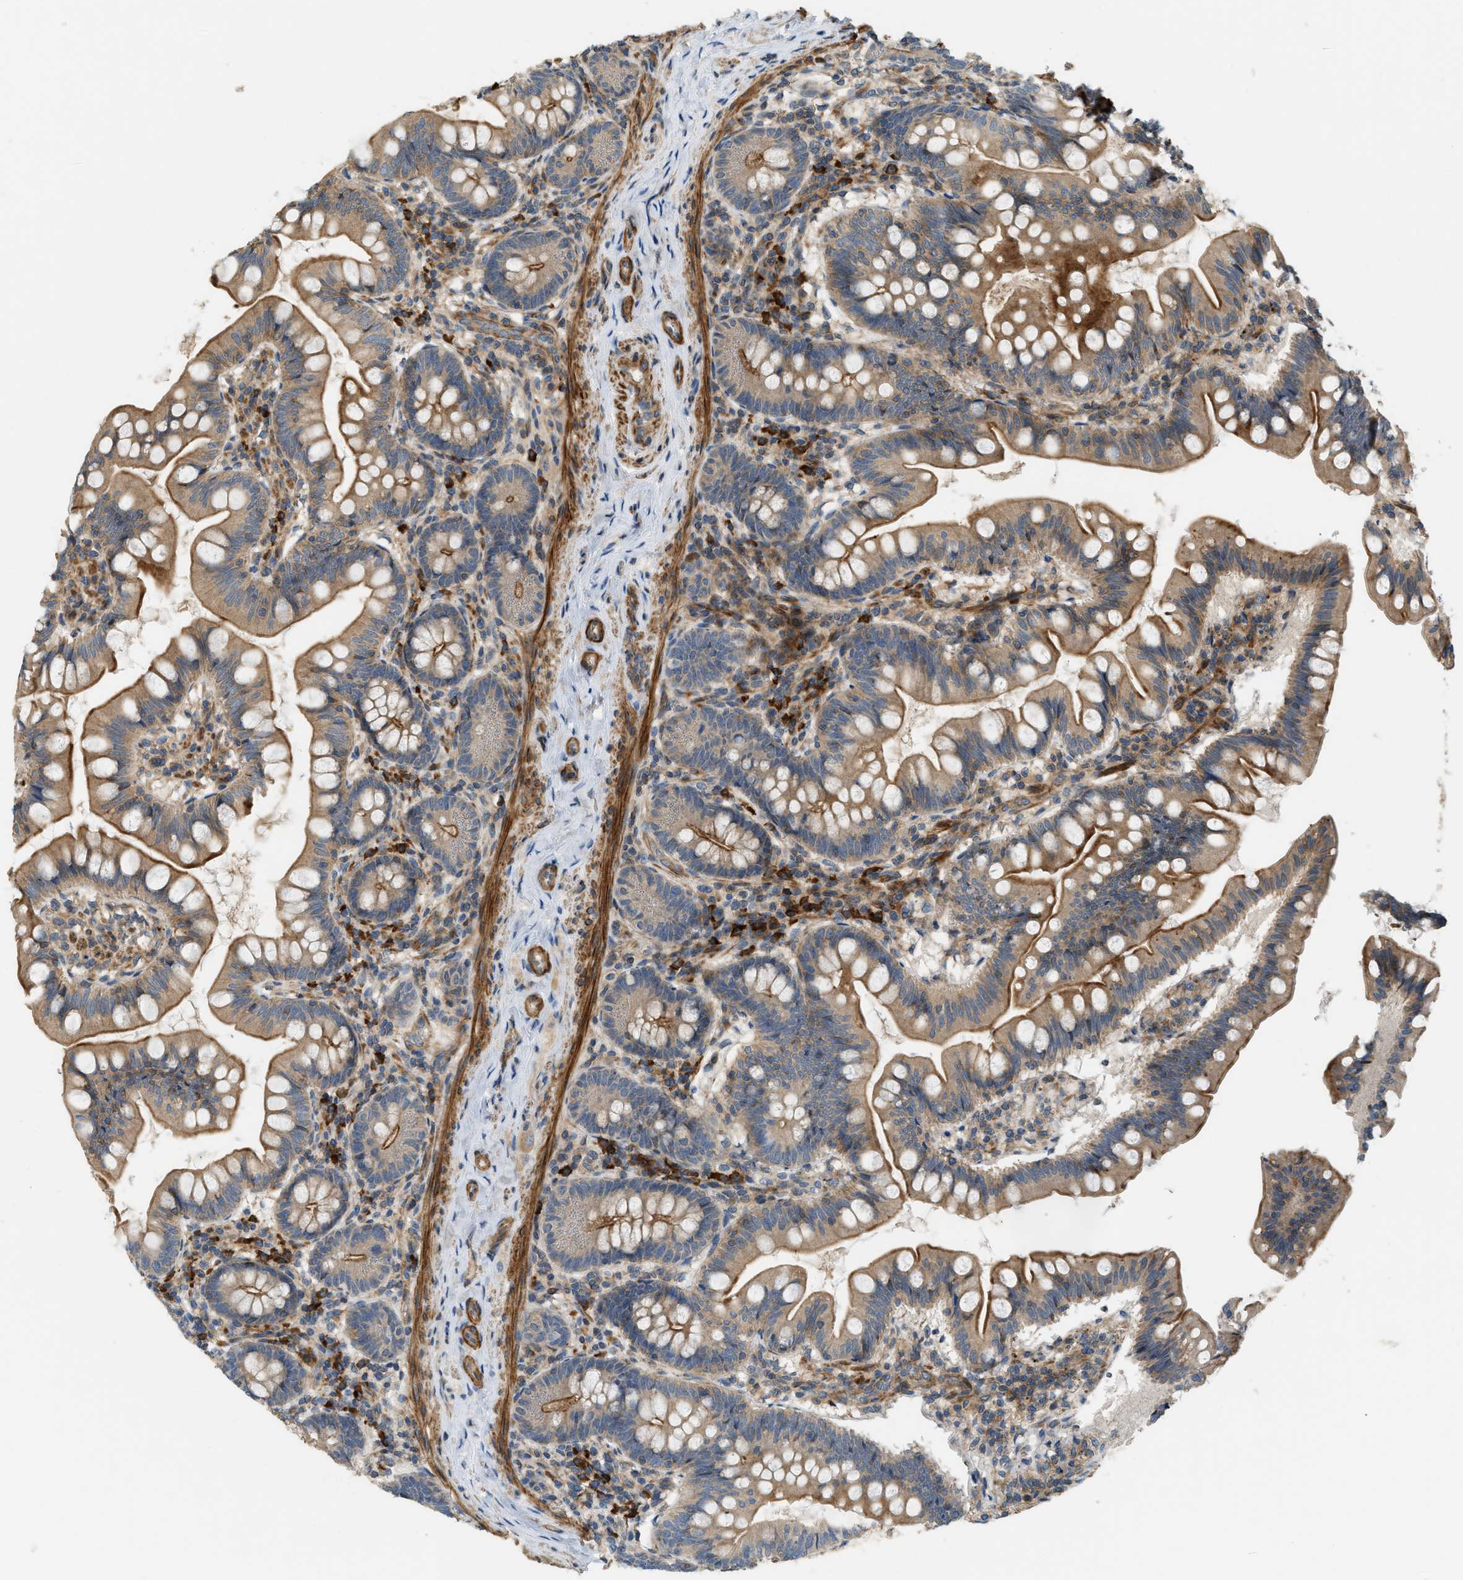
{"staining": {"intensity": "strong", "quantity": ">75%", "location": "cytoplasmic/membranous"}, "tissue": "small intestine", "cell_type": "Glandular cells", "image_type": "normal", "snomed": [{"axis": "morphology", "description": "Normal tissue, NOS"}, {"axis": "topography", "description": "Small intestine"}], "caption": "DAB (3,3'-diaminobenzidine) immunohistochemical staining of unremarkable small intestine reveals strong cytoplasmic/membranous protein positivity in about >75% of glandular cells. (Brightfield microscopy of DAB IHC at high magnification).", "gene": "BTN3A2", "patient": {"sex": "male", "age": 7}}